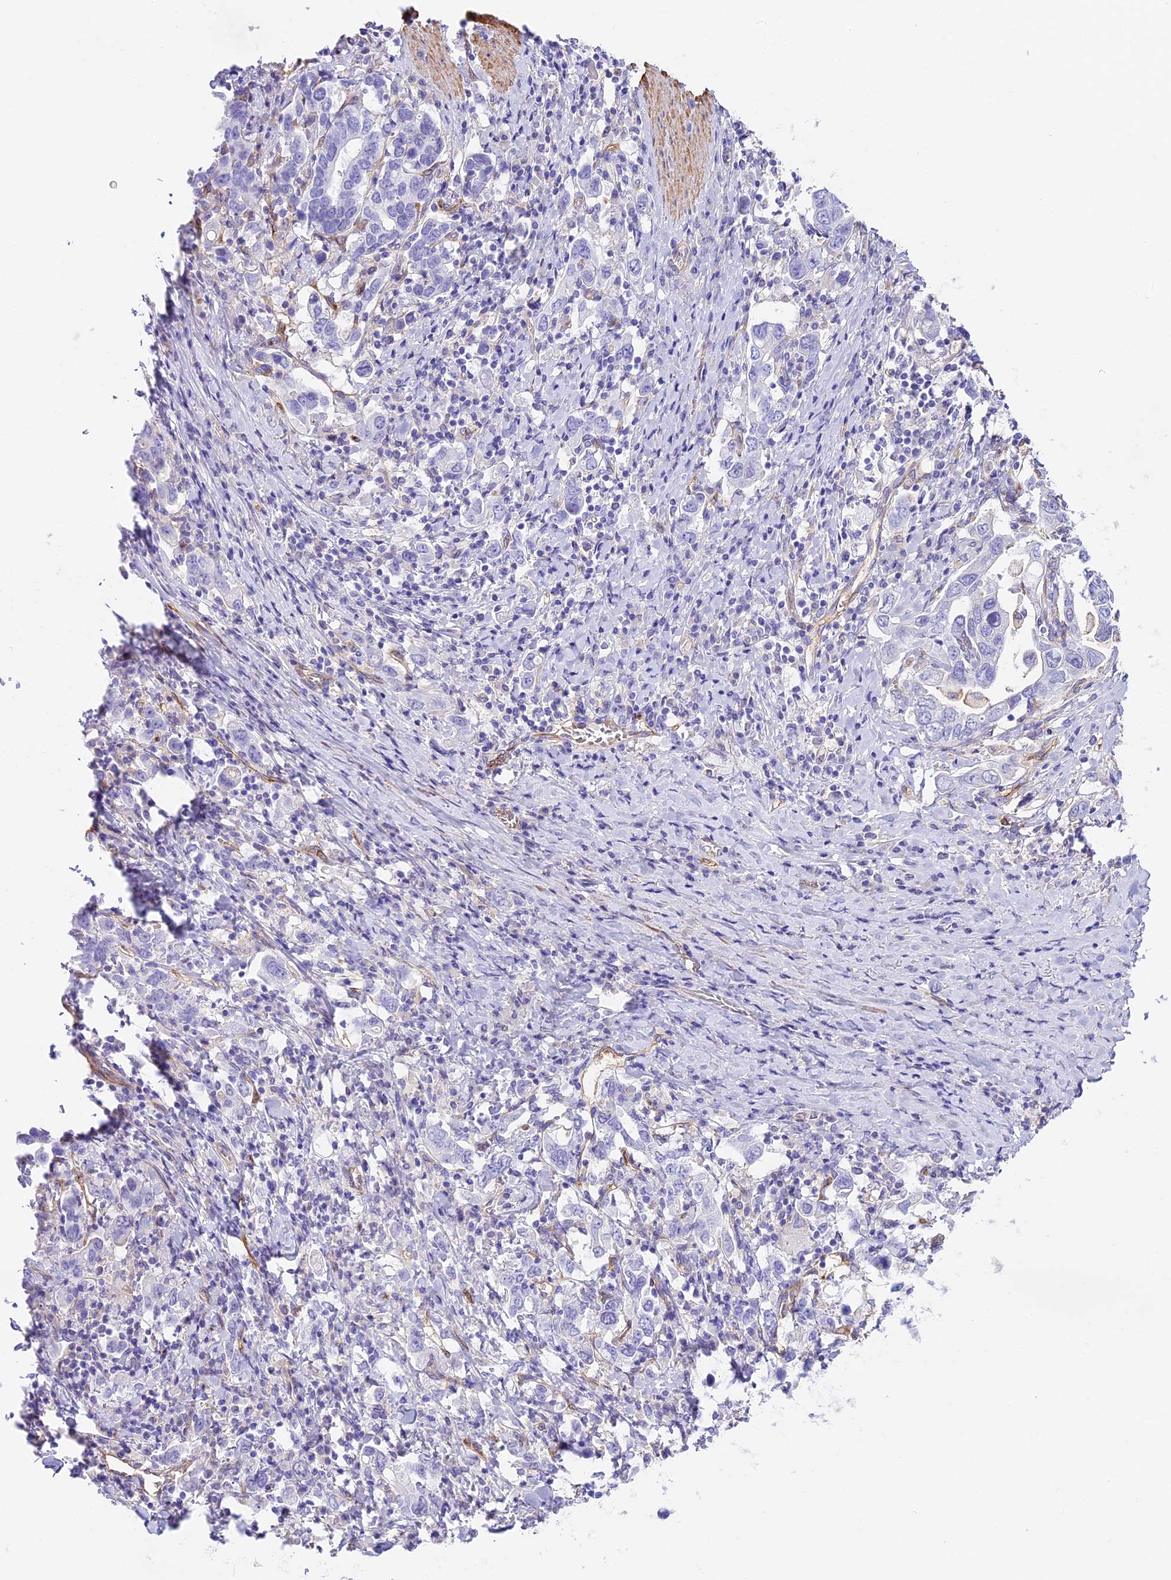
{"staining": {"intensity": "negative", "quantity": "none", "location": "none"}, "tissue": "stomach cancer", "cell_type": "Tumor cells", "image_type": "cancer", "snomed": [{"axis": "morphology", "description": "Adenocarcinoma, NOS"}, {"axis": "topography", "description": "Stomach, upper"}, {"axis": "topography", "description": "Stomach"}], "caption": "Tumor cells are negative for brown protein staining in stomach adenocarcinoma. (DAB (3,3'-diaminobenzidine) immunohistochemistry (IHC), high magnification).", "gene": "HOMER3", "patient": {"sex": "male", "age": 62}}